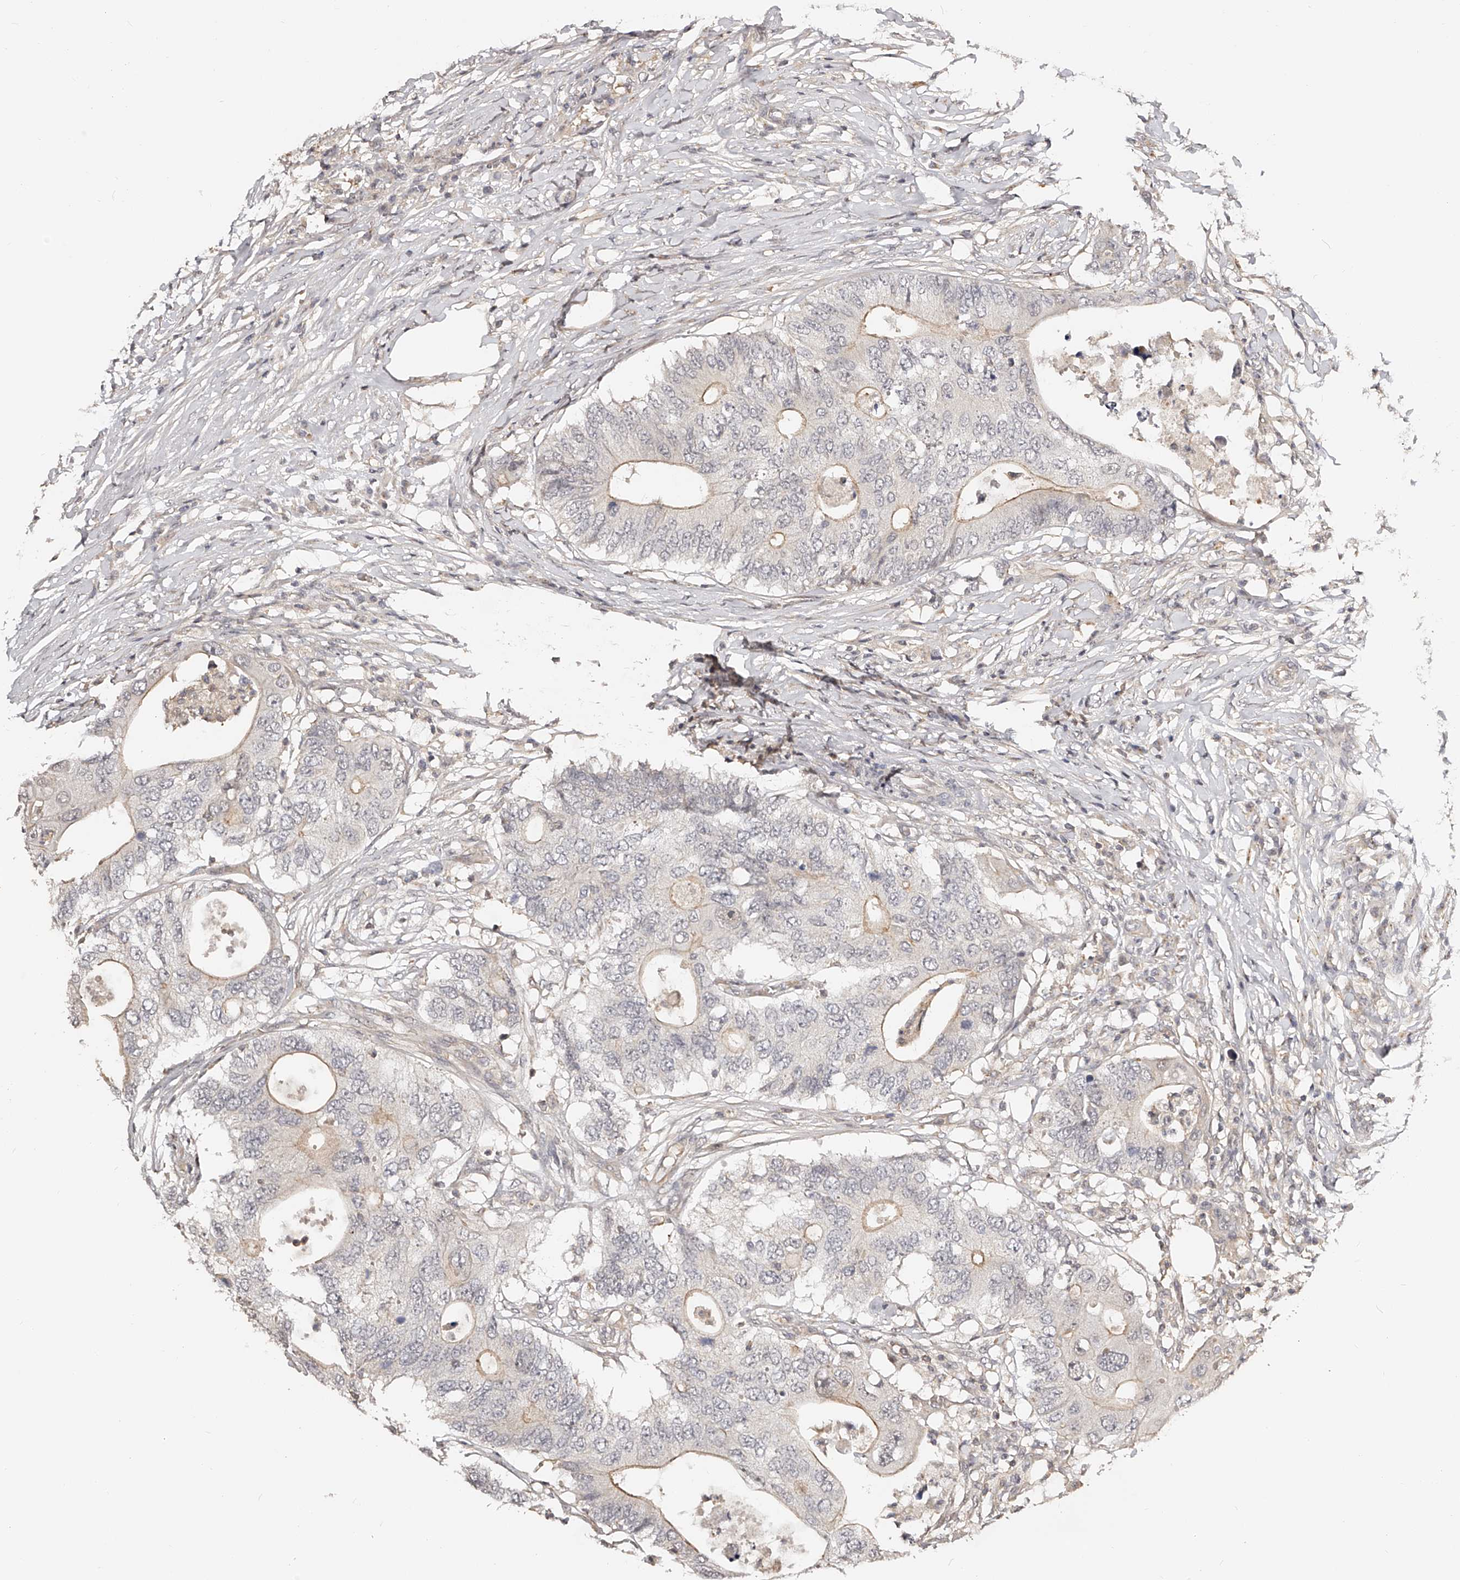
{"staining": {"intensity": "weak", "quantity": "<25%", "location": "cytoplasmic/membranous"}, "tissue": "colorectal cancer", "cell_type": "Tumor cells", "image_type": "cancer", "snomed": [{"axis": "morphology", "description": "Adenocarcinoma, NOS"}, {"axis": "topography", "description": "Colon"}], "caption": "Micrograph shows no significant protein expression in tumor cells of colorectal adenocarcinoma.", "gene": "ZNF789", "patient": {"sex": "male", "age": 71}}